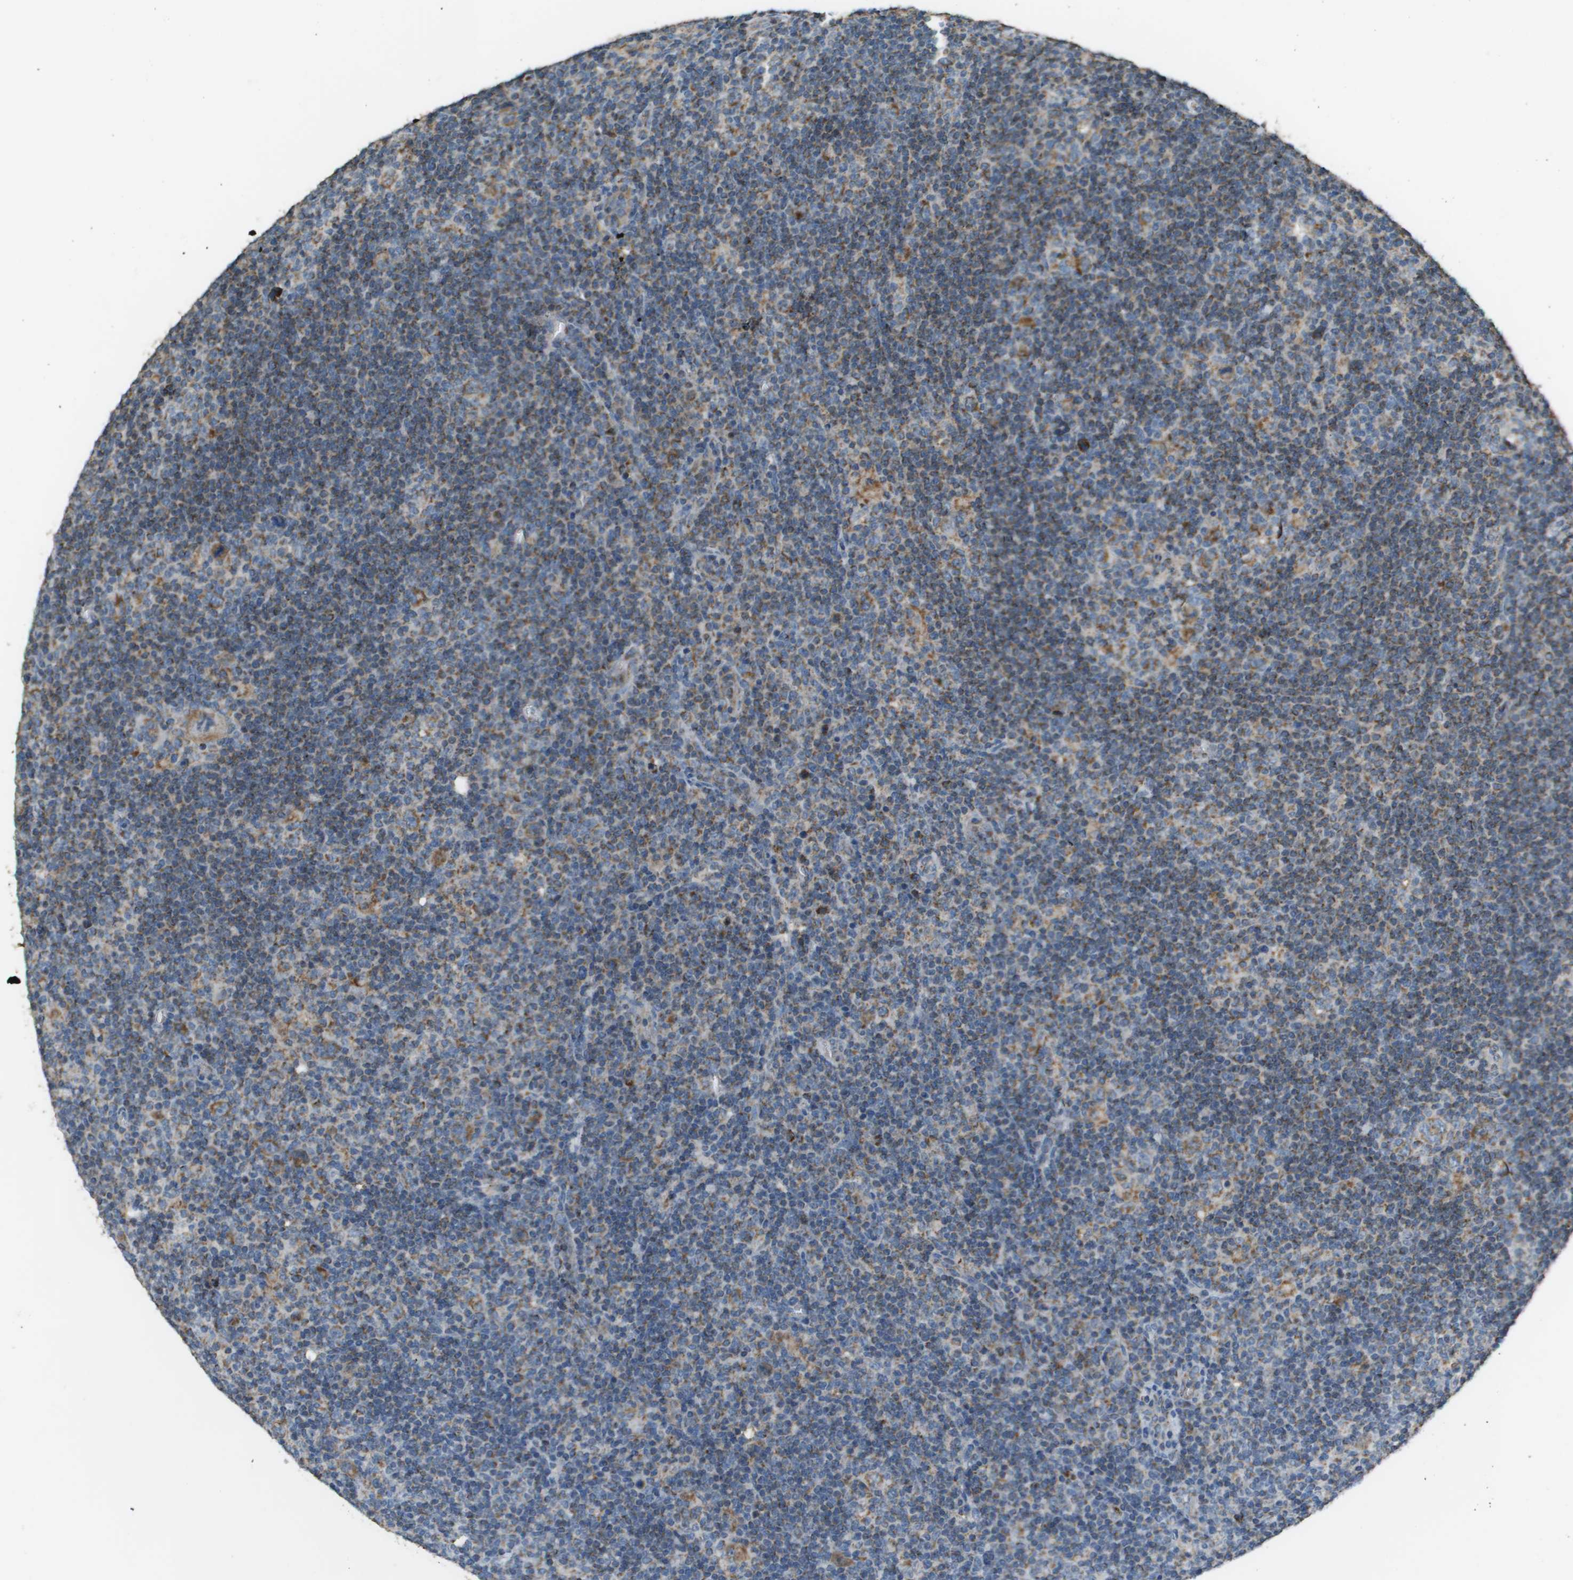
{"staining": {"intensity": "moderate", "quantity": ">75%", "location": "cytoplasmic/membranous"}, "tissue": "lymphoma", "cell_type": "Tumor cells", "image_type": "cancer", "snomed": [{"axis": "morphology", "description": "Hodgkin's disease, NOS"}, {"axis": "topography", "description": "Lymph node"}], "caption": "Protein expression analysis of human Hodgkin's disease reveals moderate cytoplasmic/membranous expression in about >75% of tumor cells. Immunohistochemistry (ihc) stains the protein of interest in brown and the nuclei are stained blue.", "gene": "FH", "patient": {"sex": "female", "age": 57}}